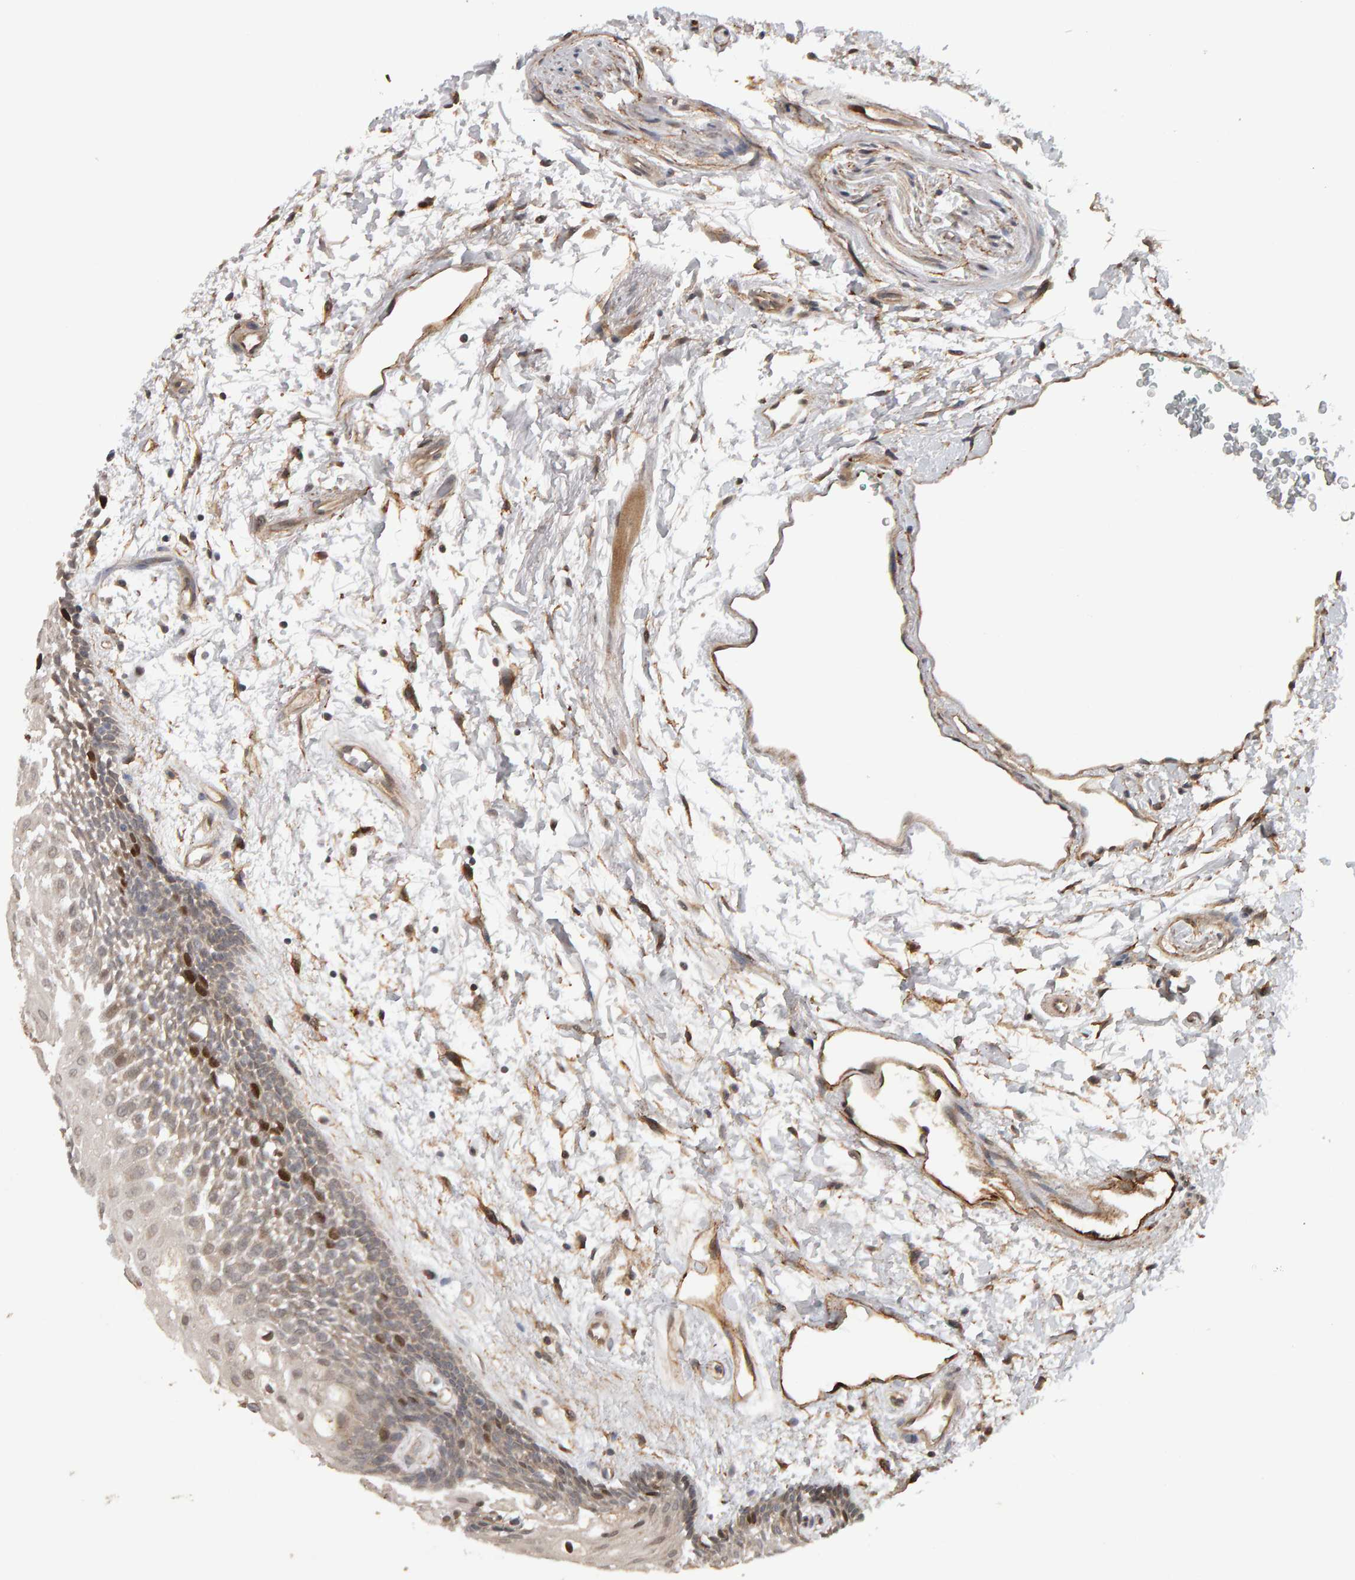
{"staining": {"intensity": "strong", "quantity": "<25%", "location": "nuclear"}, "tissue": "oral mucosa", "cell_type": "Squamous epithelial cells", "image_type": "normal", "snomed": [{"axis": "morphology", "description": "Normal tissue, NOS"}, {"axis": "topography", "description": "Skeletal muscle"}, {"axis": "topography", "description": "Oral tissue"}, {"axis": "topography", "description": "Peripheral nerve tissue"}], "caption": "Protein expression analysis of benign human oral mucosa reveals strong nuclear staining in approximately <25% of squamous epithelial cells. Using DAB (3,3'-diaminobenzidine) (brown) and hematoxylin (blue) stains, captured at high magnification using brightfield microscopy.", "gene": "CDCA5", "patient": {"sex": "female", "age": 84}}